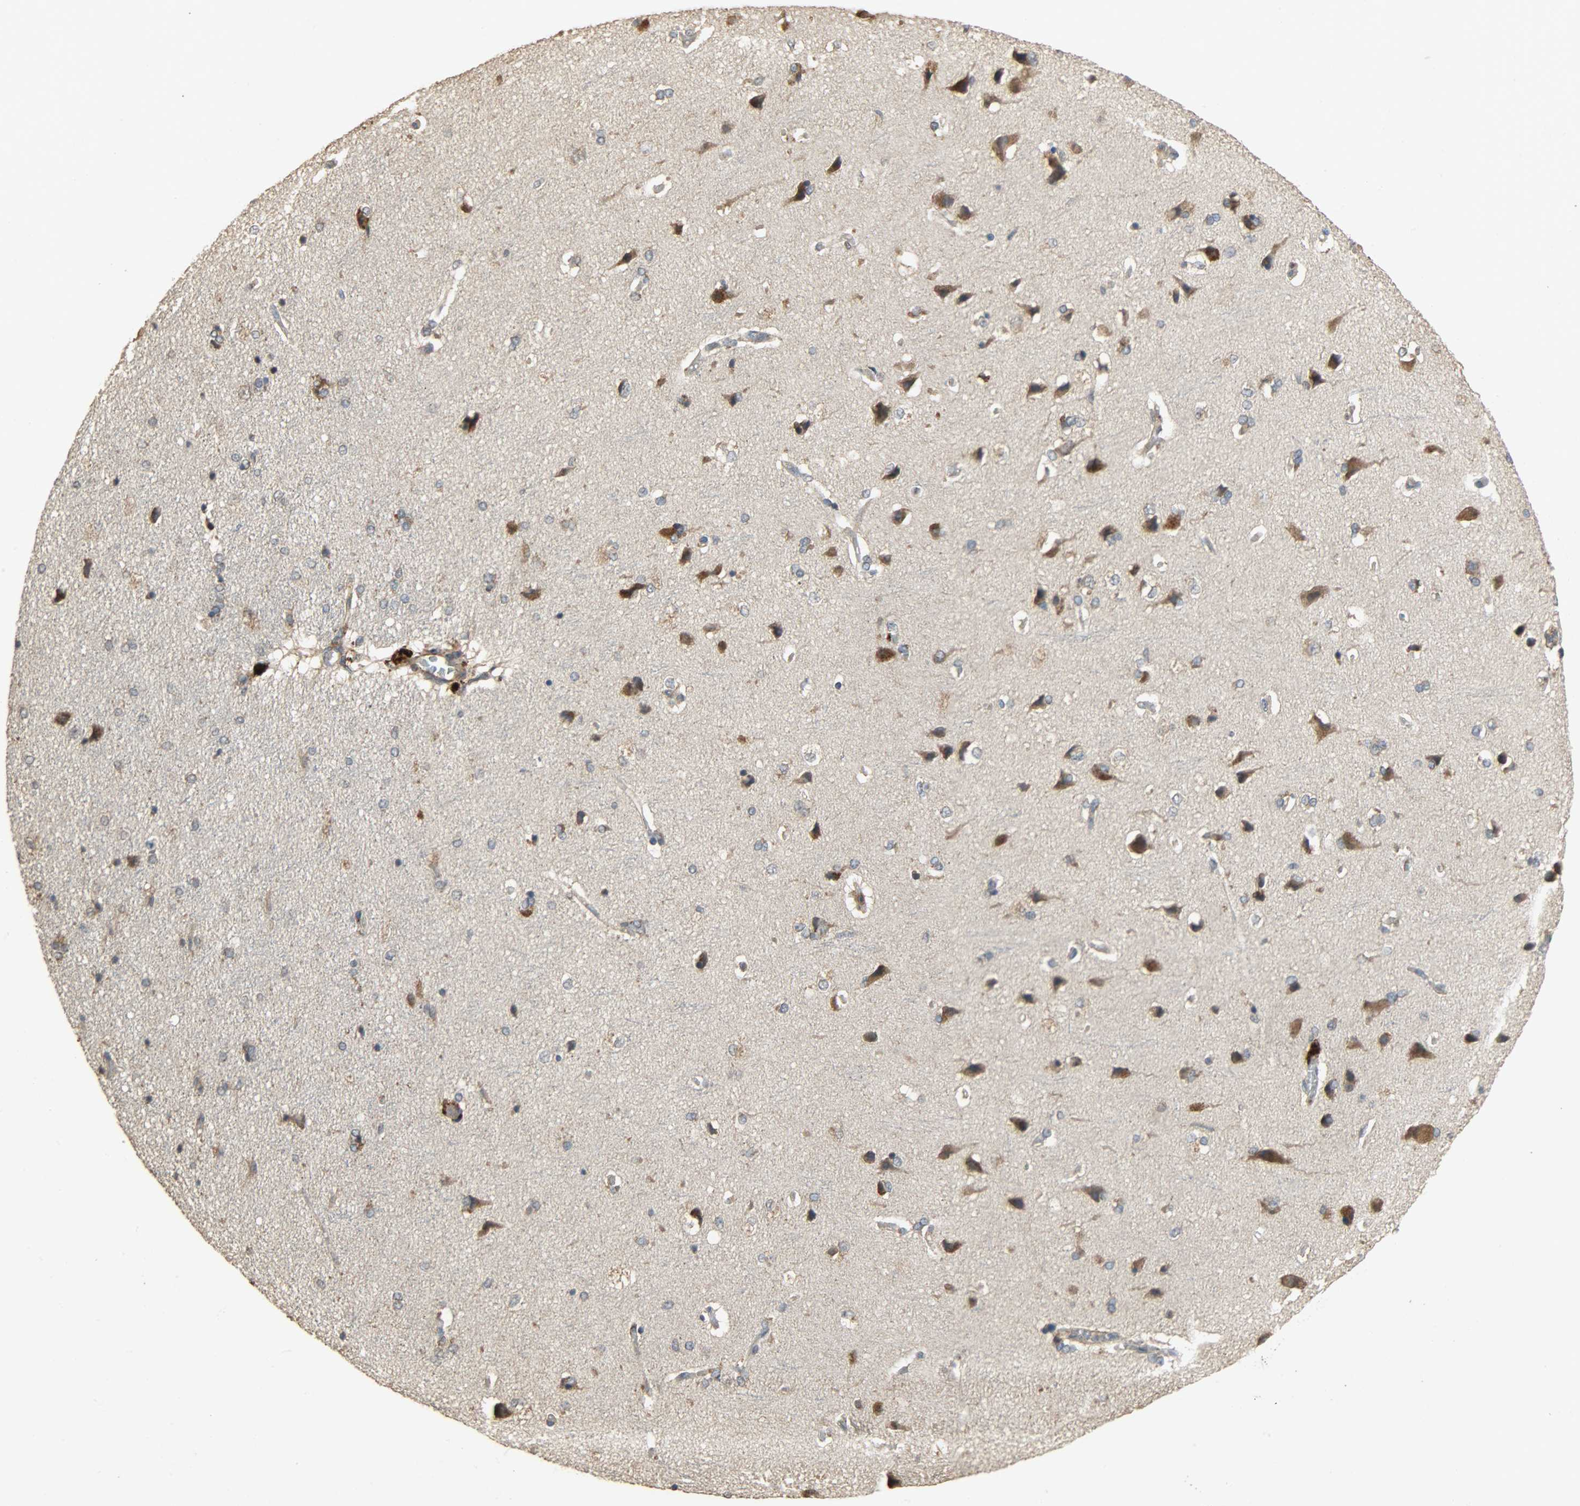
{"staining": {"intensity": "weak", "quantity": "25%-75%", "location": "cytoplasmic/membranous"}, "tissue": "cerebral cortex", "cell_type": "Endothelial cells", "image_type": "normal", "snomed": [{"axis": "morphology", "description": "Normal tissue, NOS"}, {"axis": "topography", "description": "Cerebral cortex"}], "caption": "Cerebral cortex stained with IHC exhibits weak cytoplasmic/membranous staining in about 25%-75% of endothelial cells.", "gene": "CDKN2C", "patient": {"sex": "male", "age": 62}}